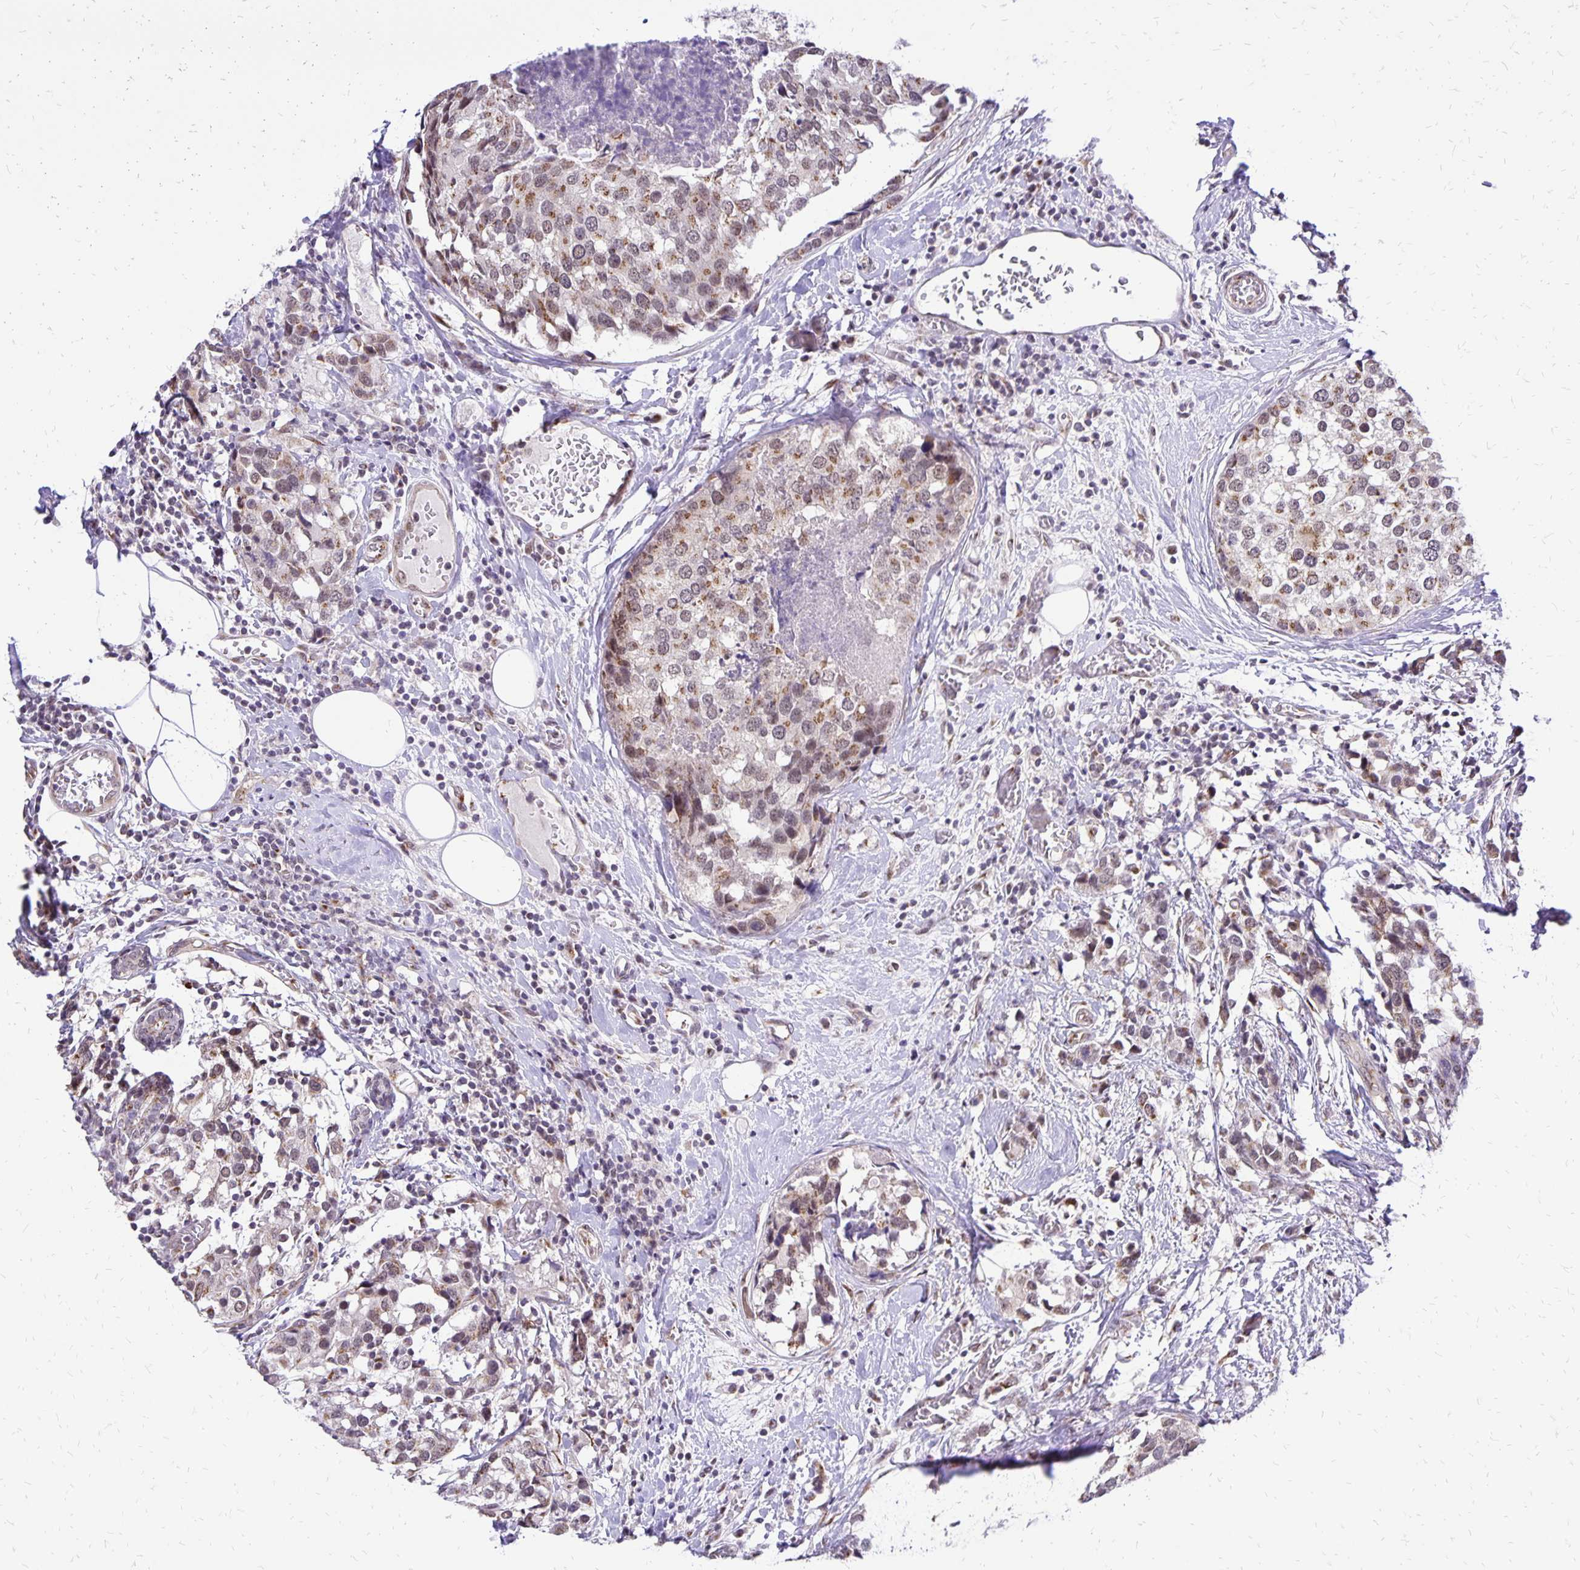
{"staining": {"intensity": "moderate", "quantity": "25%-75%", "location": "cytoplasmic/membranous"}, "tissue": "breast cancer", "cell_type": "Tumor cells", "image_type": "cancer", "snomed": [{"axis": "morphology", "description": "Lobular carcinoma"}, {"axis": "topography", "description": "Breast"}], "caption": "Protein staining reveals moderate cytoplasmic/membranous expression in about 25%-75% of tumor cells in breast cancer.", "gene": "GOLGA5", "patient": {"sex": "female", "age": 59}}